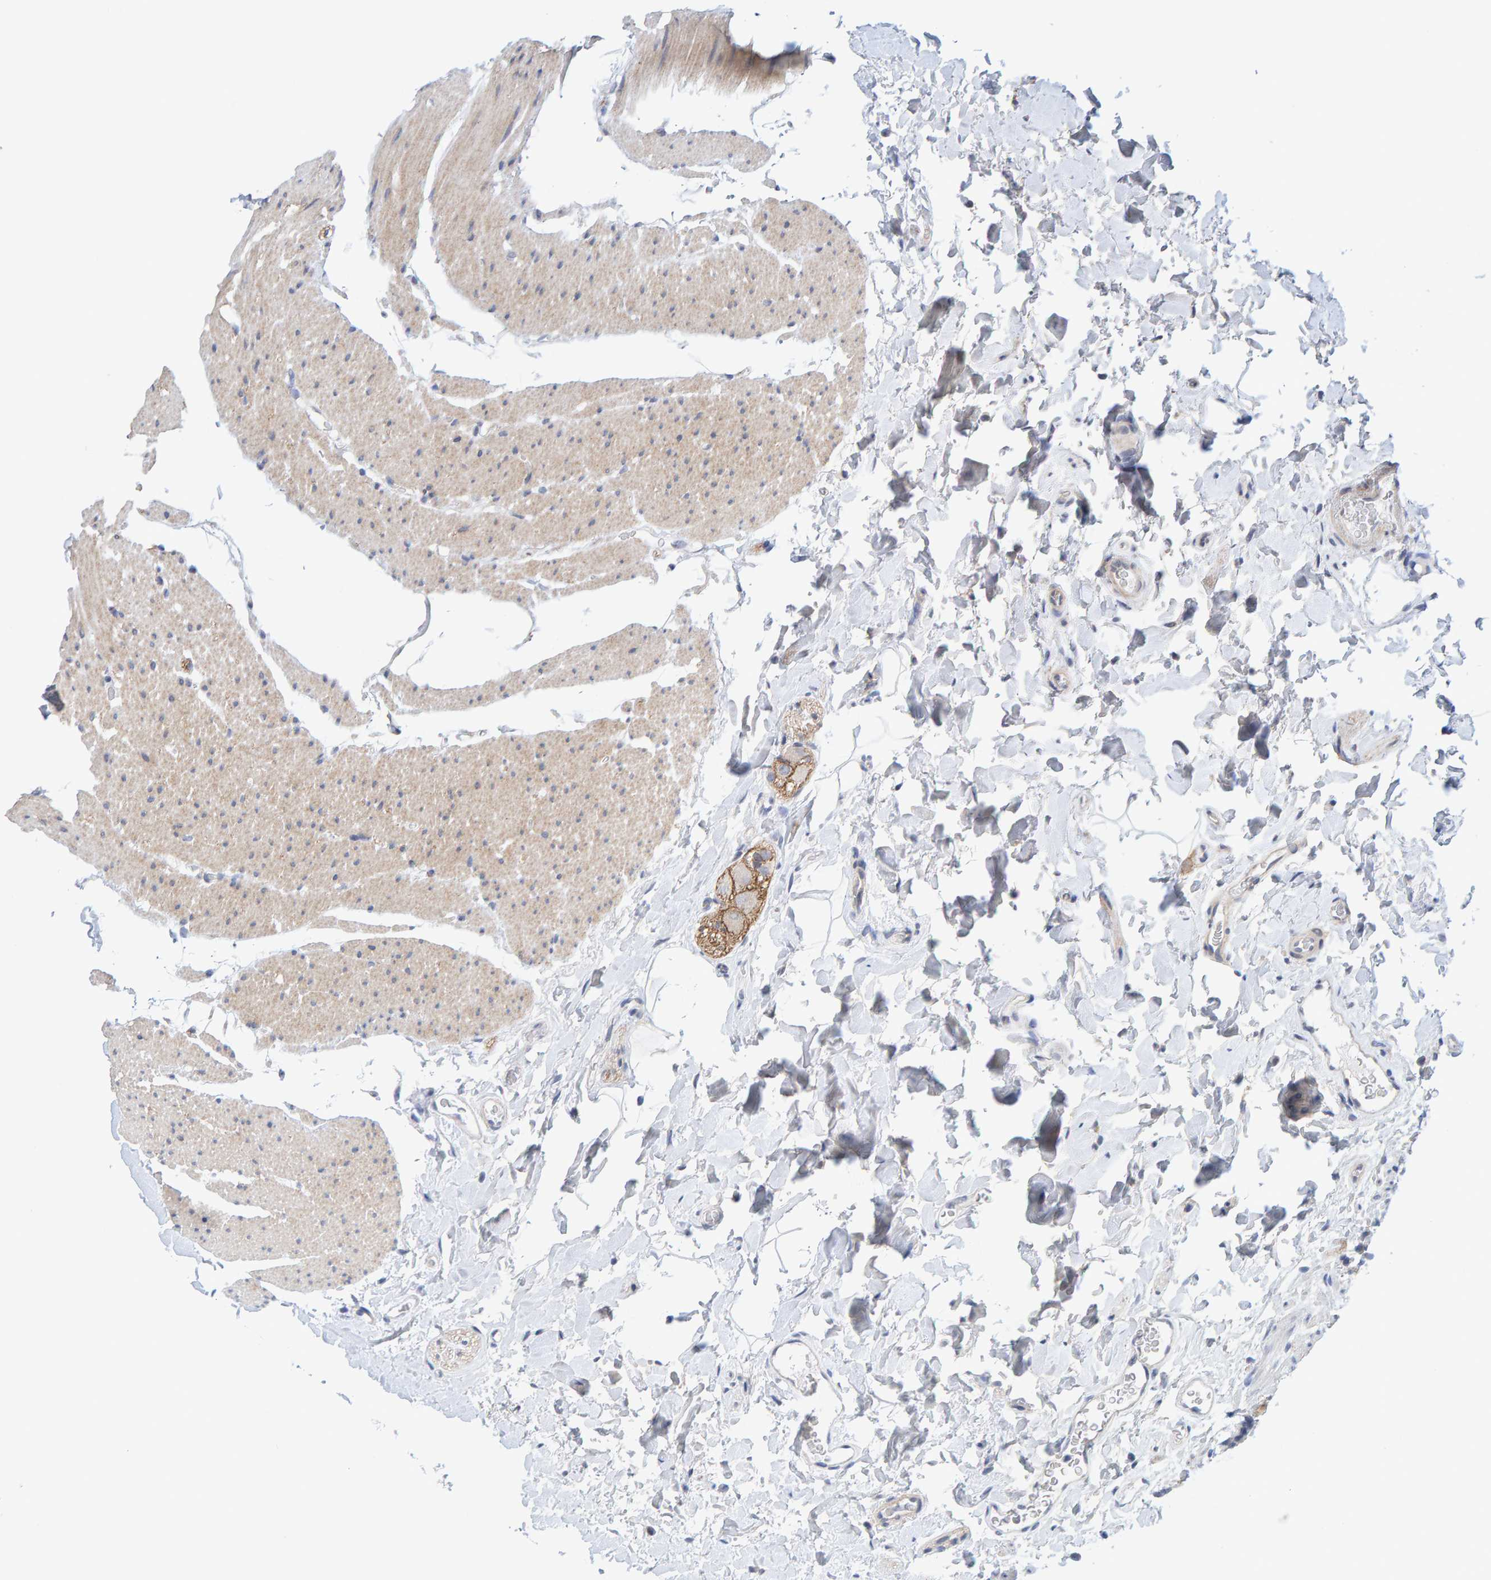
{"staining": {"intensity": "moderate", "quantity": "<25%", "location": "cytoplasmic/membranous"}, "tissue": "colon", "cell_type": "Endothelial cells", "image_type": "normal", "snomed": [{"axis": "morphology", "description": "Normal tissue, NOS"}, {"axis": "topography", "description": "Colon"}], "caption": "This histopathology image reveals immunohistochemistry staining of benign colon, with low moderate cytoplasmic/membranous staining in about <25% of endothelial cells.", "gene": "CDH2", "patient": {"sex": "female", "age": 80}}